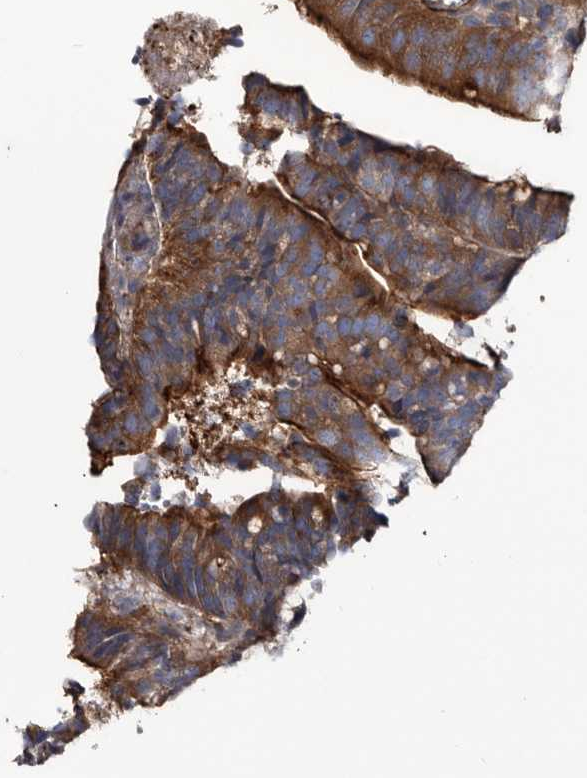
{"staining": {"intensity": "strong", "quantity": ">75%", "location": "cytoplasmic/membranous"}, "tissue": "colorectal cancer", "cell_type": "Tumor cells", "image_type": "cancer", "snomed": [{"axis": "morphology", "description": "Adenocarcinoma, NOS"}, {"axis": "topography", "description": "Colon"}], "caption": "This micrograph exhibits colorectal cancer stained with immunohistochemistry to label a protein in brown. The cytoplasmic/membranous of tumor cells show strong positivity for the protein. Nuclei are counter-stained blue.", "gene": "TSPAN17", "patient": {"sex": "female", "age": 66}}